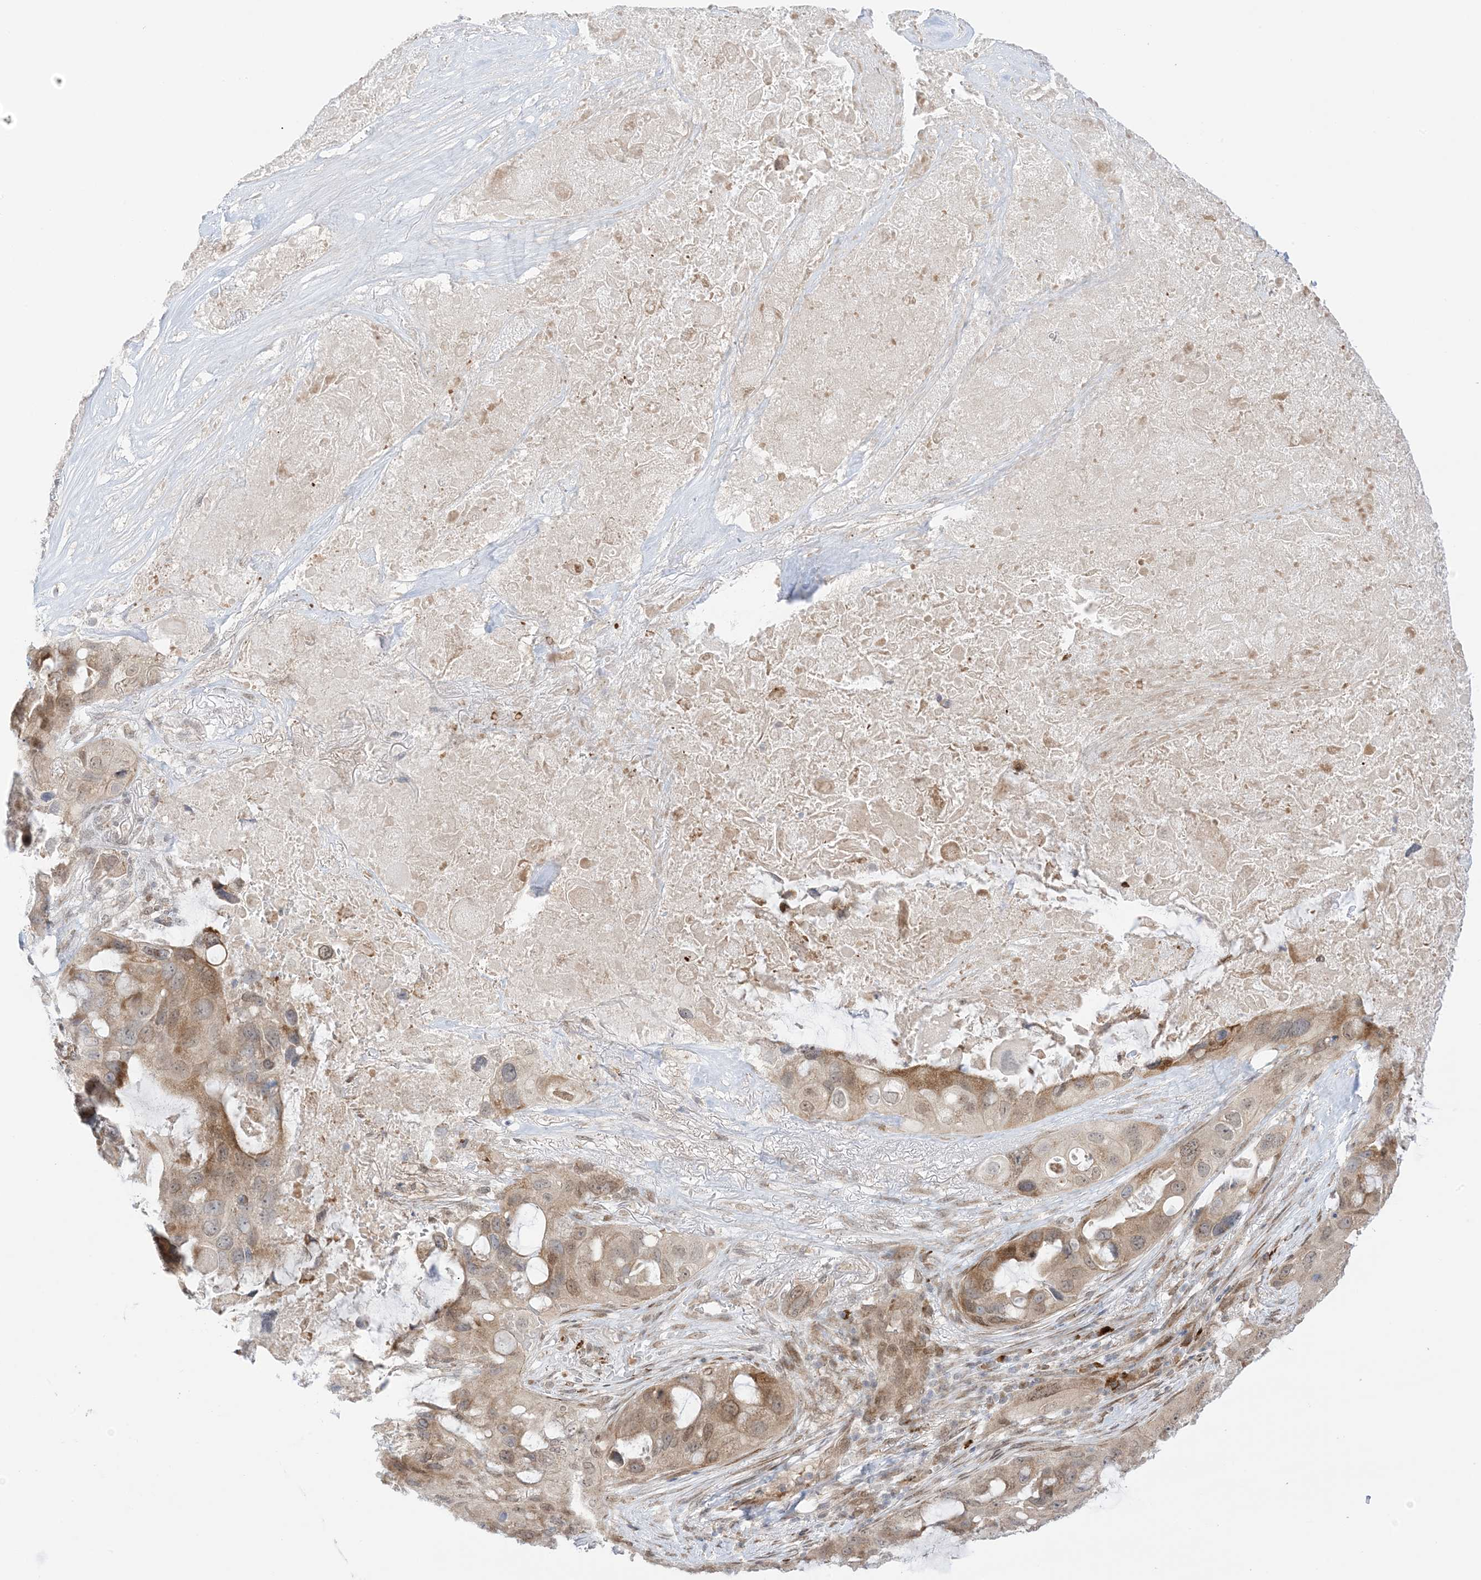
{"staining": {"intensity": "moderate", "quantity": "25%-75%", "location": "cytoplasmic/membranous,nuclear"}, "tissue": "lung cancer", "cell_type": "Tumor cells", "image_type": "cancer", "snomed": [{"axis": "morphology", "description": "Squamous cell carcinoma, NOS"}, {"axis": "topography", "description": "Lung"}], "caption": "A micrograph showing moderate cytoplasmic/membranous and nuclear expression in about 25%-75% of tumor cells in squamous cell carcinoma (lung), as visualized by brown immunohistochemical staining.", "gene": "UBE2E2", "patient": {"sex": "female", "age": 73}}